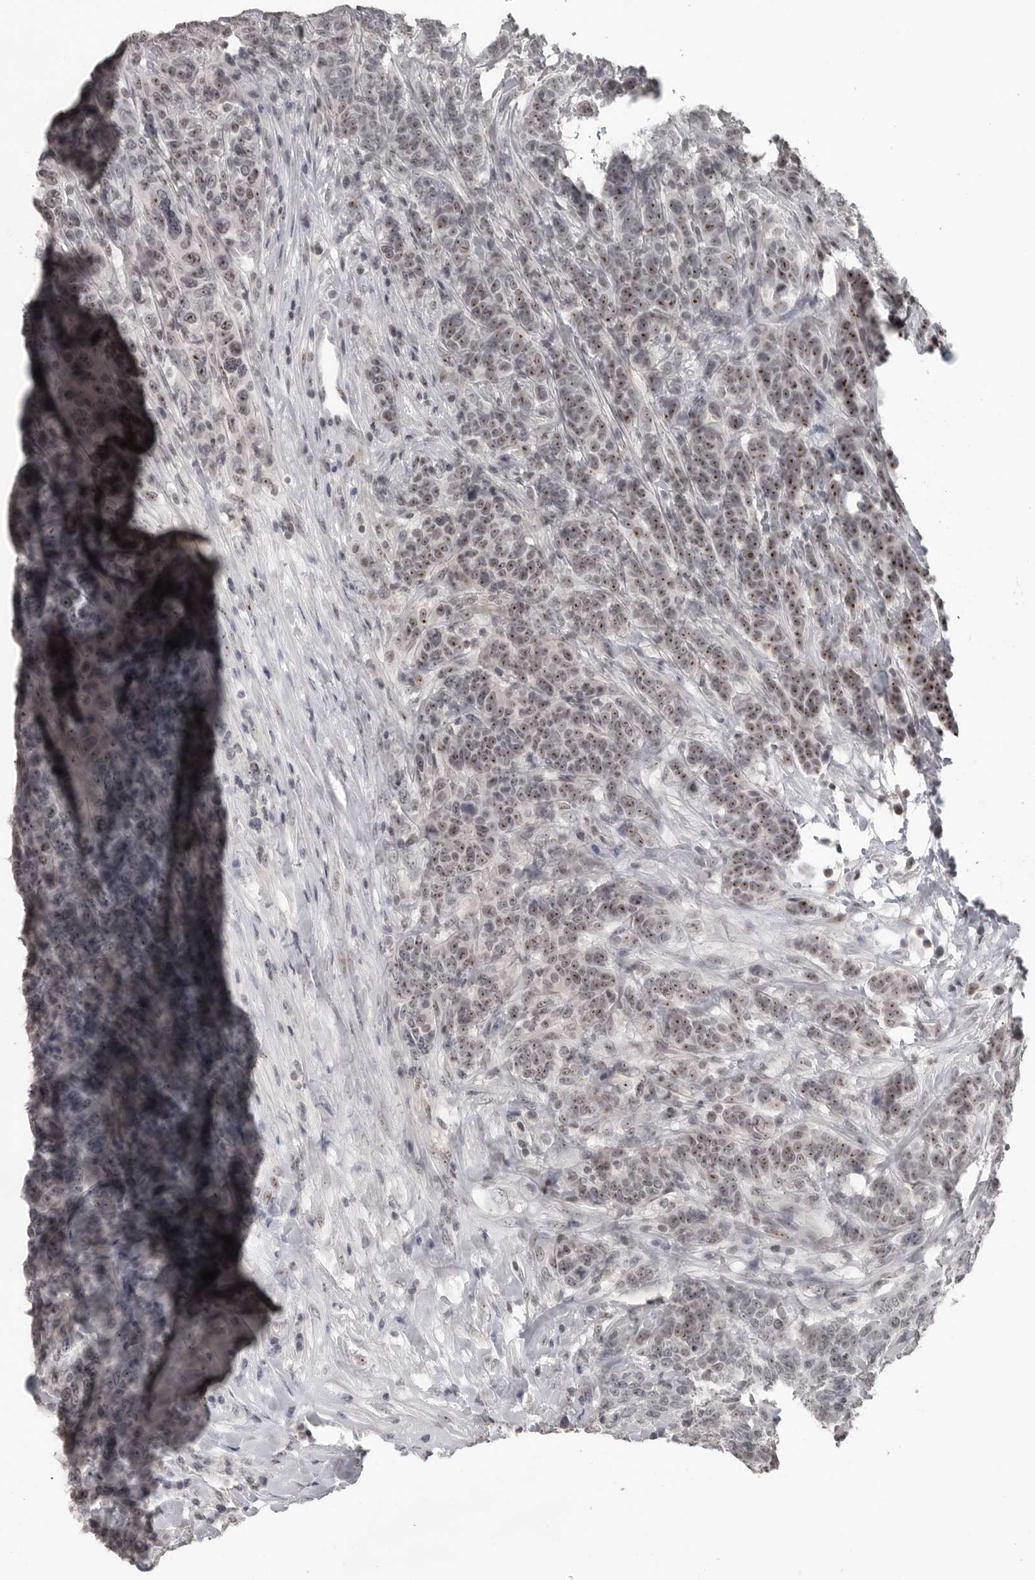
{"staining": {"intensity": "moderate", "quantity": "25%-75%", "location": "nuclear"}, "tissue": "breast cancer", "cell_type": "Tumor cells", "image_type": "cancer", "snomed": [{"axis": "morphology", "description": "Duct carcinoma"}, {"axis": "topography", "description": "Breast"}], "caption": "Breast cancer (intraductal carcinoma) was stained to show a protein in brown. There is medium levels of moderate nuclear expression in about 25%-75% of tumor cells. (brown staining indicates protein expression, while blue staining denotes nuclei).", "gene": "DDX54", "patient": {"sex": "female", "age": 37}}